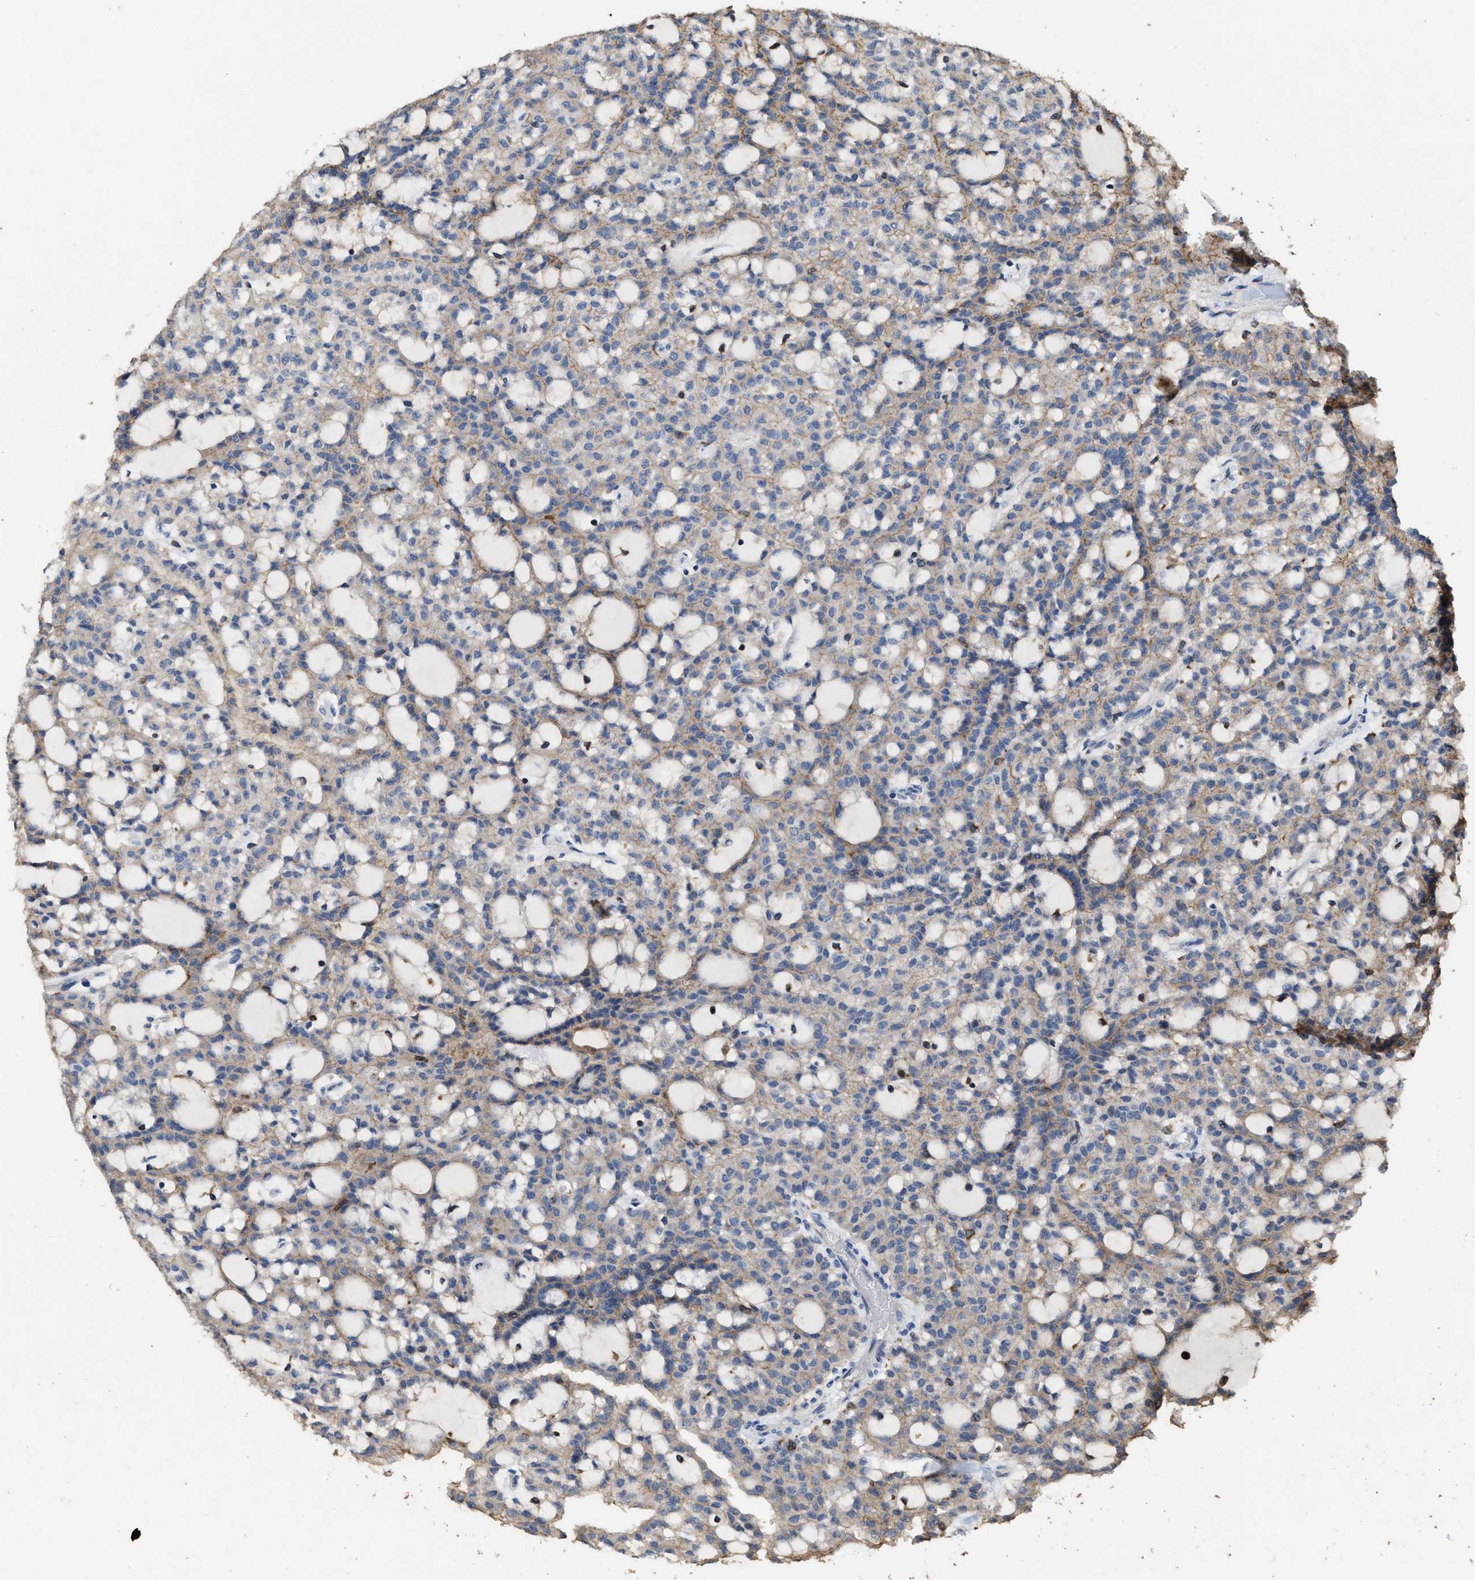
{"staining": {"intensity": "weak", "quantity": "25%-75%", "location": "cytoplasmic/membranous"}, "tissue": "renal cancer", "cell_type": "Tumor cells", "image_type": "cancer", "snomed": [{"axis": "morphology", "description": "Adenocarcinoma, NOS"}, {"axis": "topography", "description": "Kidney"}], "caption": "DAB immunohistochemical staining of human renal cancer shows weak cytoplasmic/membranous protein positivity in approximately 25%-75% of tumor cells. The staining was performed using DAB to visualize the protein expression in brown, while the nuclei were stained in blue with hematoxylin (Magnification: 20x).", "gene": "TDRKH", "patient": {"sex": "male", "age": 63}}